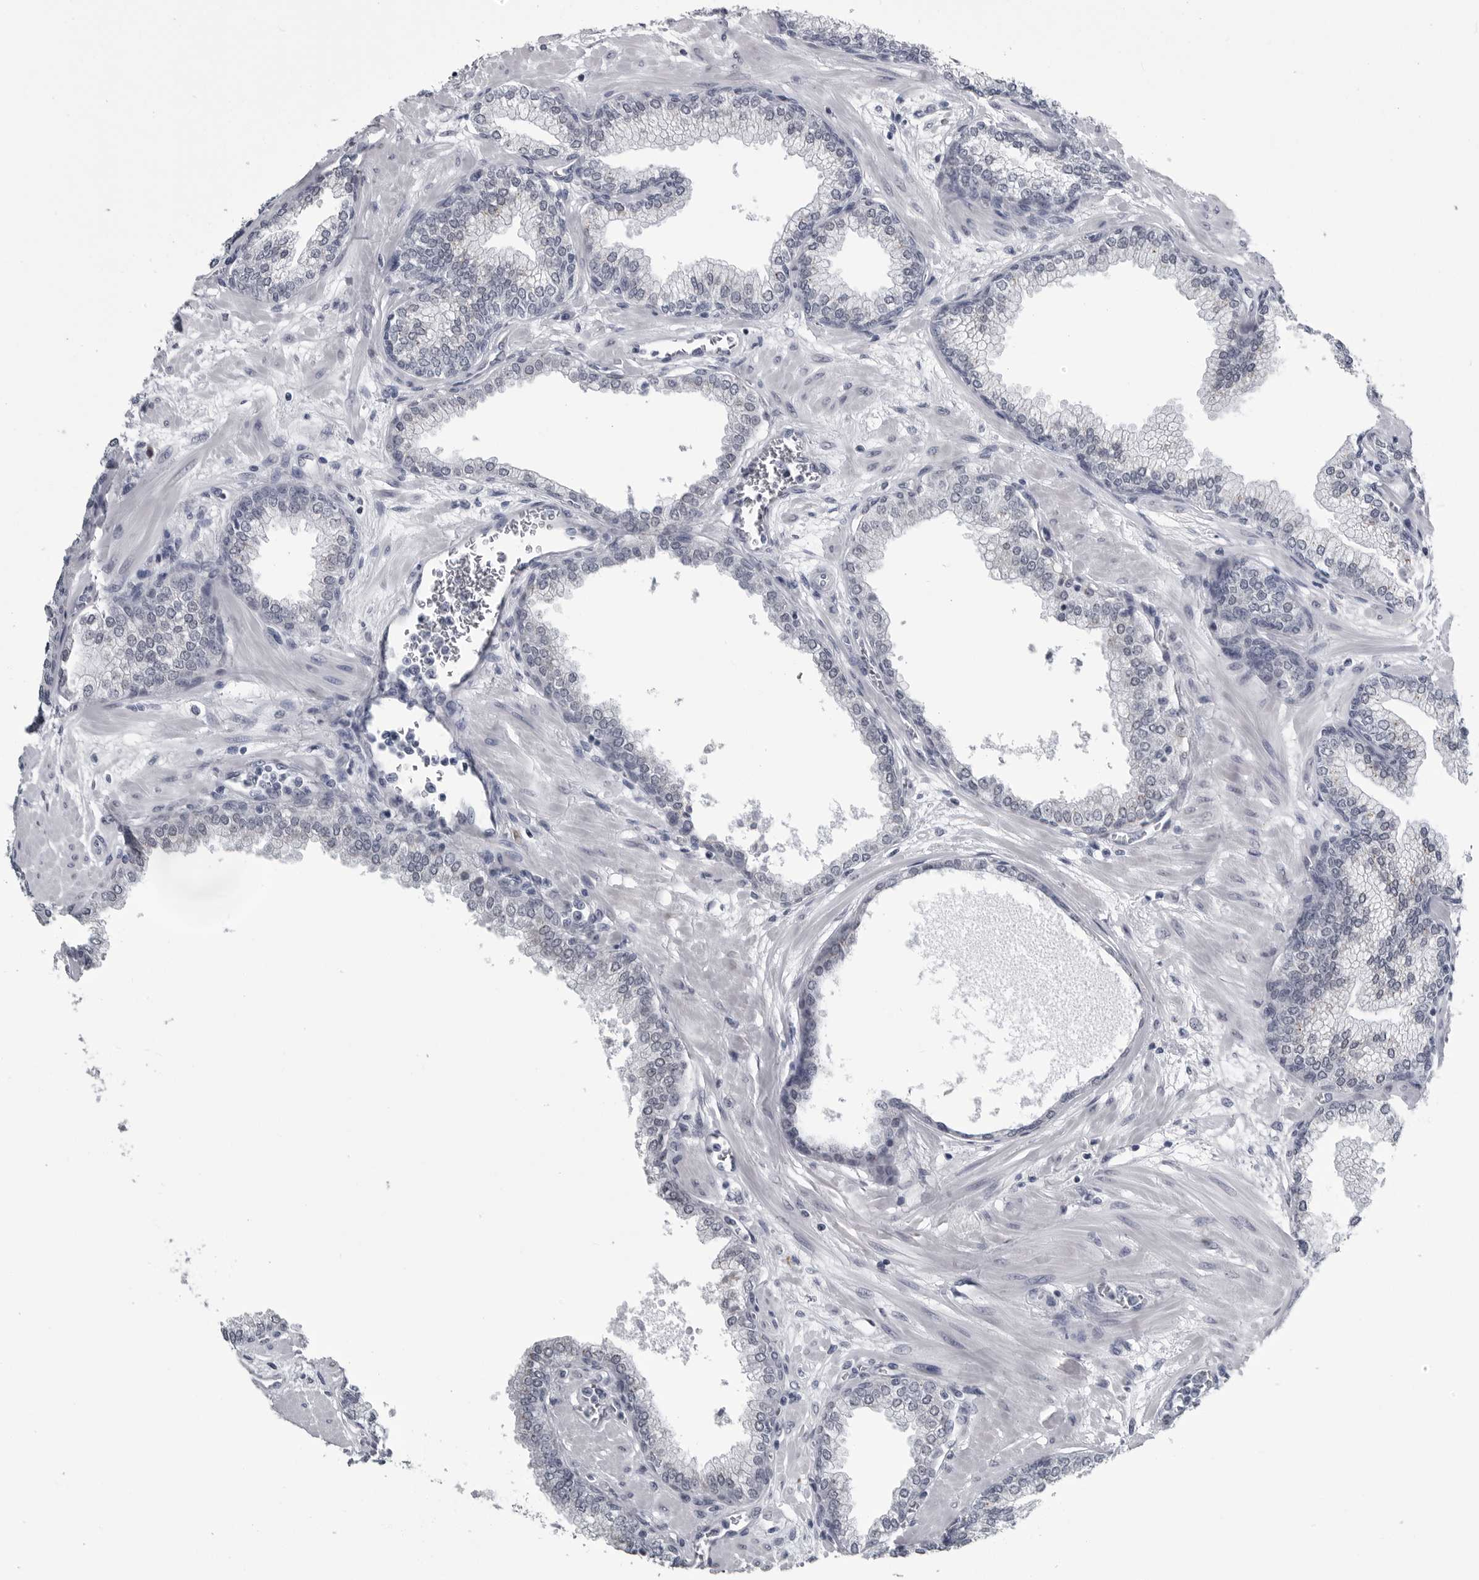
{"staining": {"intensity": "negative", "quantity": "none", "location": "none"}, "tissue": "prostate", "cell_type": "Glandular cells", "image_type": "normal", "snomed": [{"axis": "morphology", "description": "Normal tissue, NOS"}, {"axis": "morphology", "description": "Urothelial carcinoma, Low grade"}, {"axis": "topography", "description": "Urinary bladder"}, {"axis": "topography", "description": "Prostate"}], "caption": "A photomicrograph of prostate stained for a protein displays no brown staining in glandular cells. (DAB immunohistochemistry (IHC) visualized using brightfield microscopy, high magnification).", "gene": "MYOC", "patient": {"sex": "male", "age": 60}}